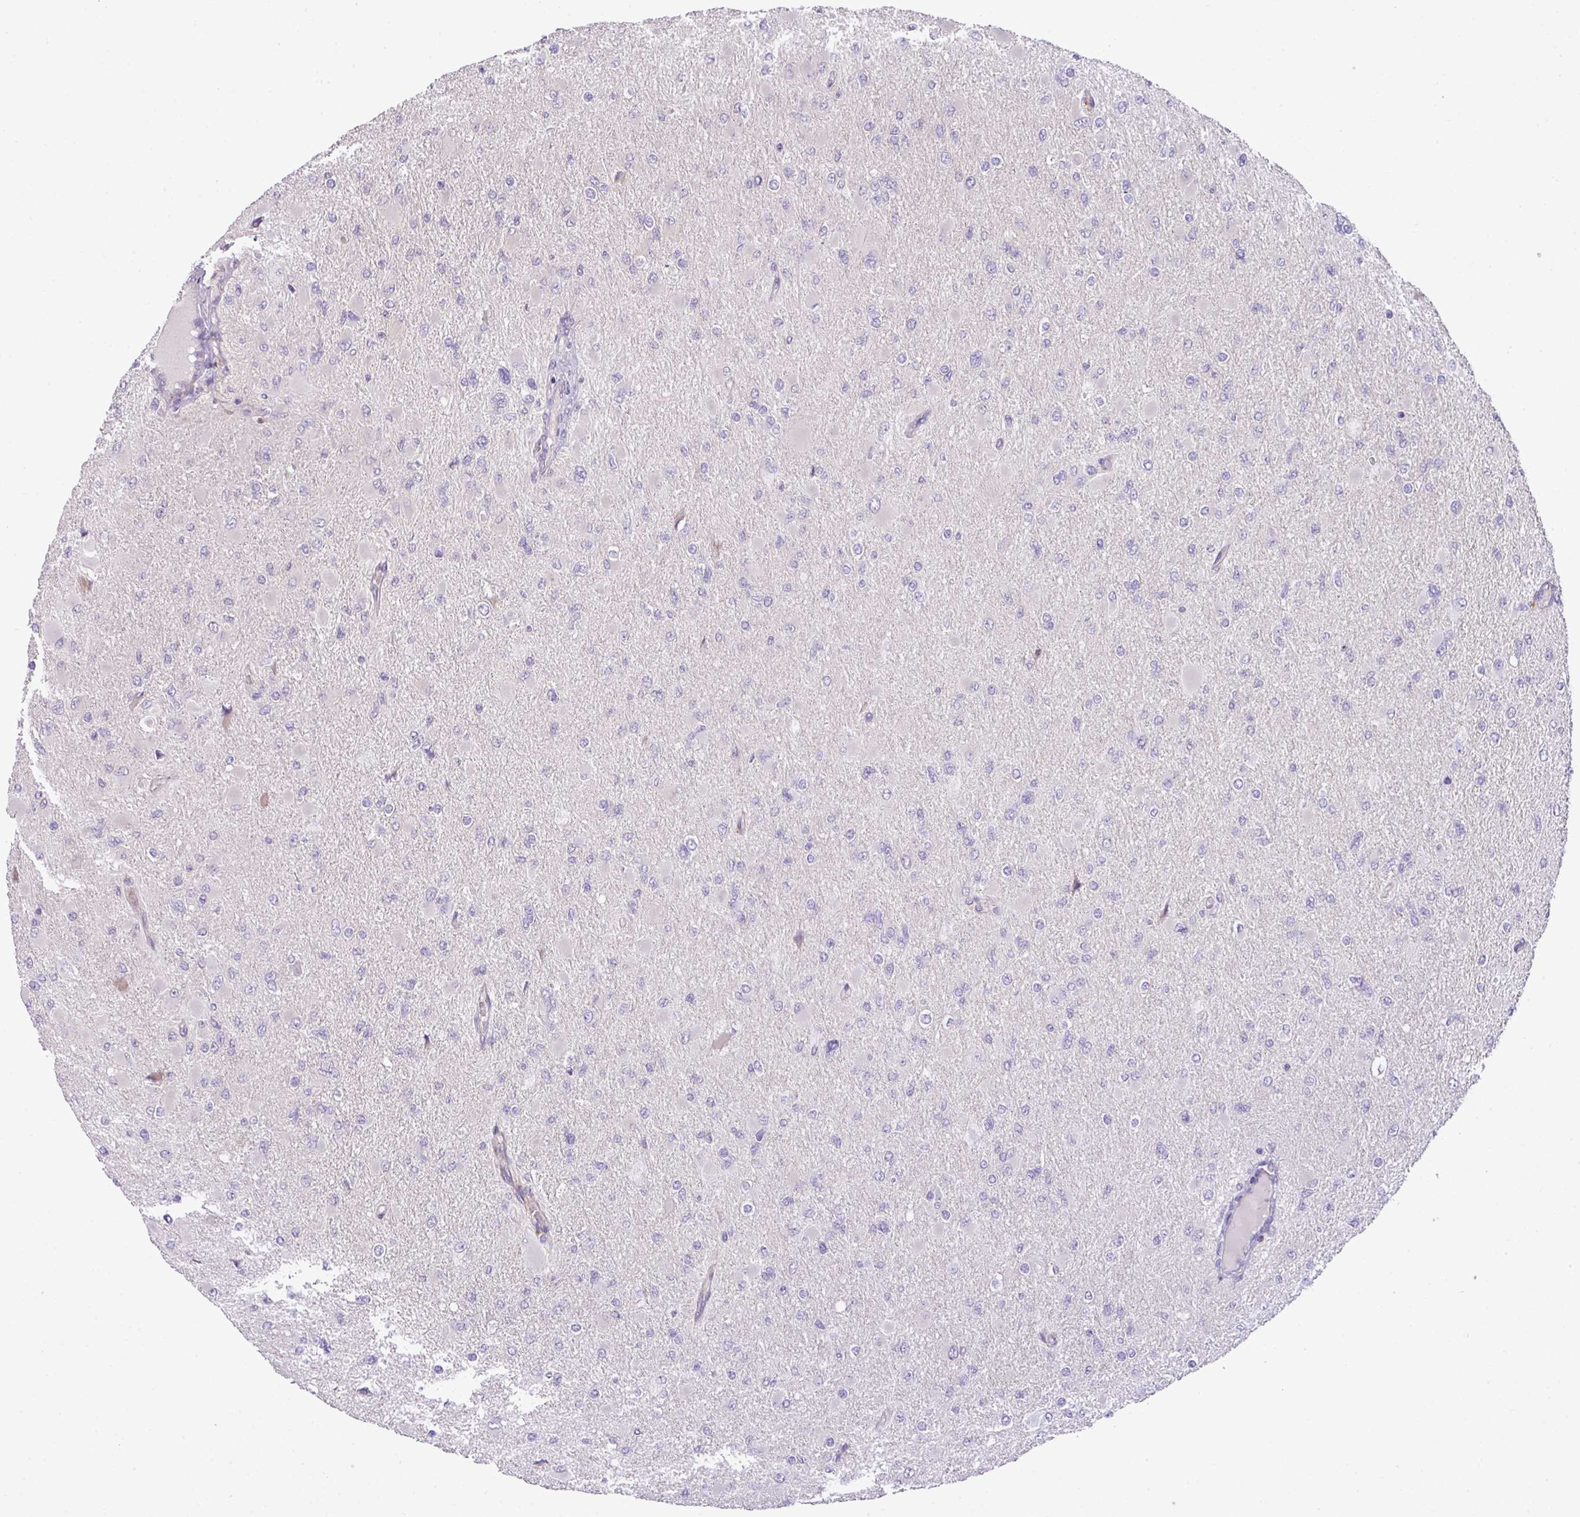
{"staining": {"intensity": "negative", "quantity": "none", "location": "none"}, "tissue": "glioma", "cell_type": "Tumor cells", "image_type": "cancer", "snomed": [{"axis": "morphology", "description": "Glioma, malignant, High grade"}, {"axis": "topography", "description": "Cerebral cortex"}], "caption": "Immunohistochemical staining of malignant high-grade glioma displays no significant positivity in tumor cells.", "gene": "PIK3R5", "patient": {"sex": "female", "age": 36}}